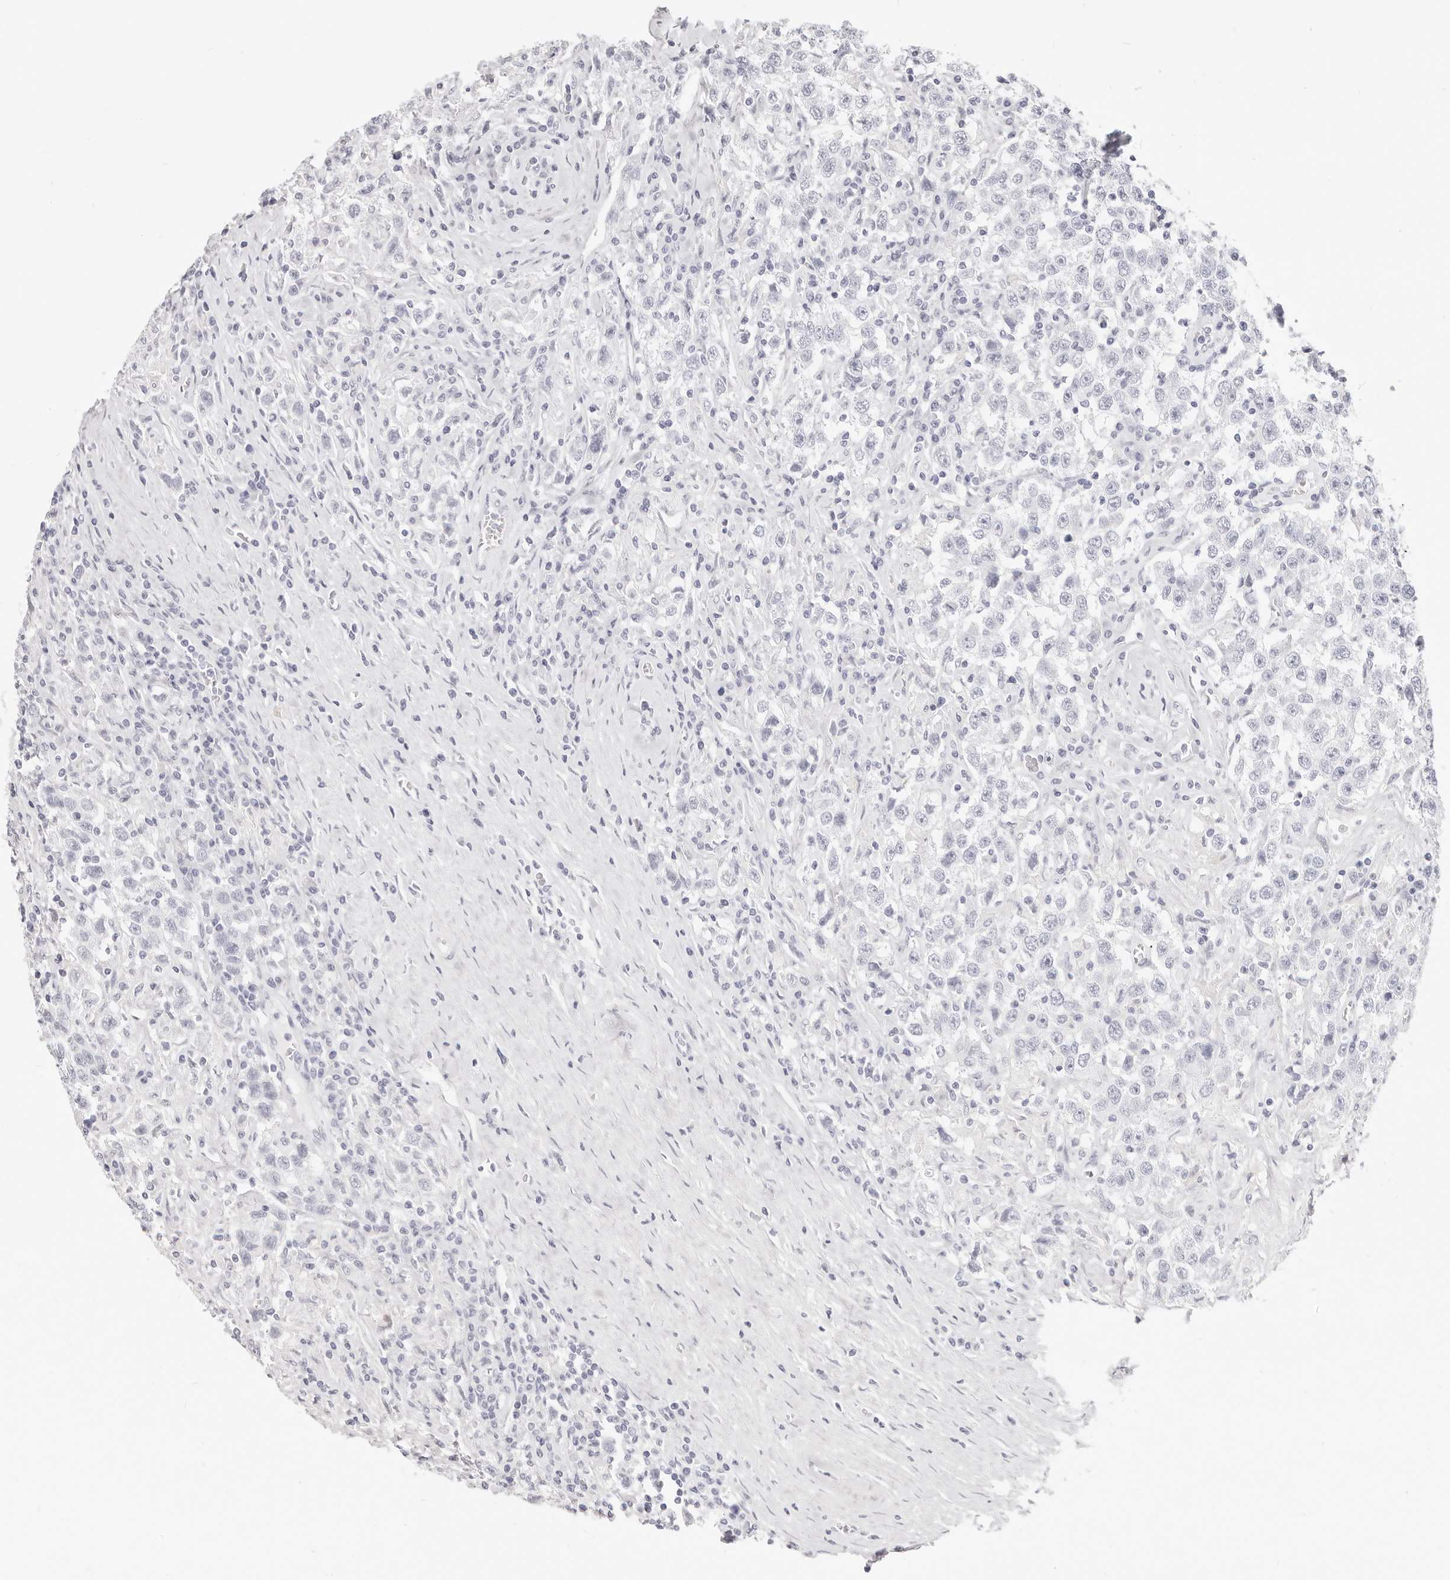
{"staining": {"intensity": "negative", "quantity": "none", "location": "none"}, "tissue": "testis cancer", "cell_type": "Tumor cells", "image_type": "cancer", "snomed": [{"axis": "morphology", "description": "Seminoma, NOS"}, {"axis": "topography", "description": "Testis"}], "caption": "Immunohistochemical staining of human testis seminoma shows no significant staining in tumor cells.", "gene": "CAMP", "patient": {"sex": "male", "age": 41}}